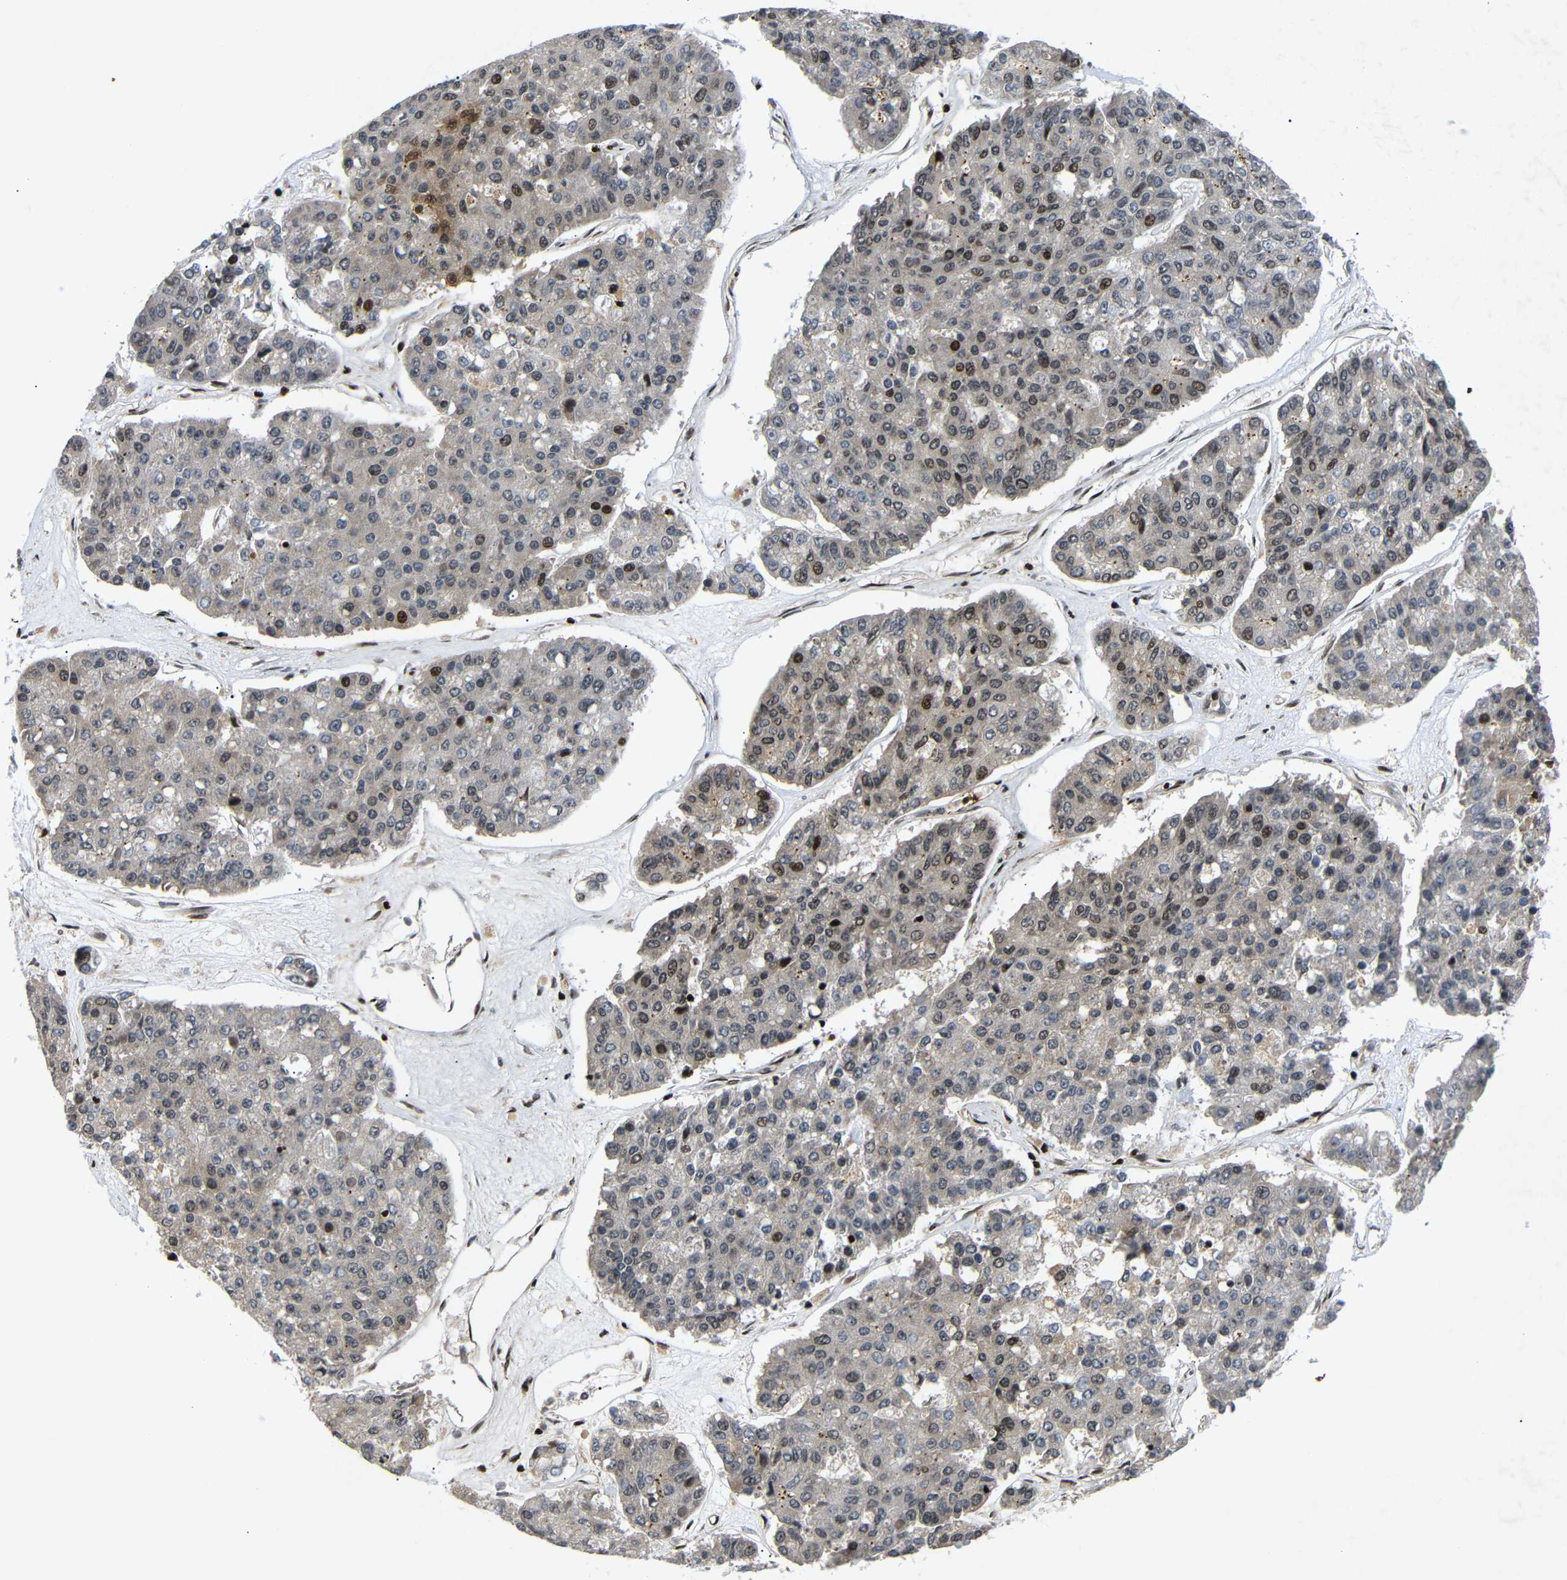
{"staining": {"intensity": "strong", "quantity": "<25%", "location": "nuclear"}, "tissue": "pancreatic cancer", "cell_type": "Tumor cells", "image_type": "cancer", "snomed": [{"axis": "morphology", "description": "Adenocarcinoma, NOS"}, {"axis": "topography", "description": "Pancreas"}], "caption": "Protein staining by IHC exhibits strong nuclear staining in approximately <25% of tumor cells in pancreatic cancer.", "gene": "KIF23", "patient": {"sex": "male", "age": 50}}